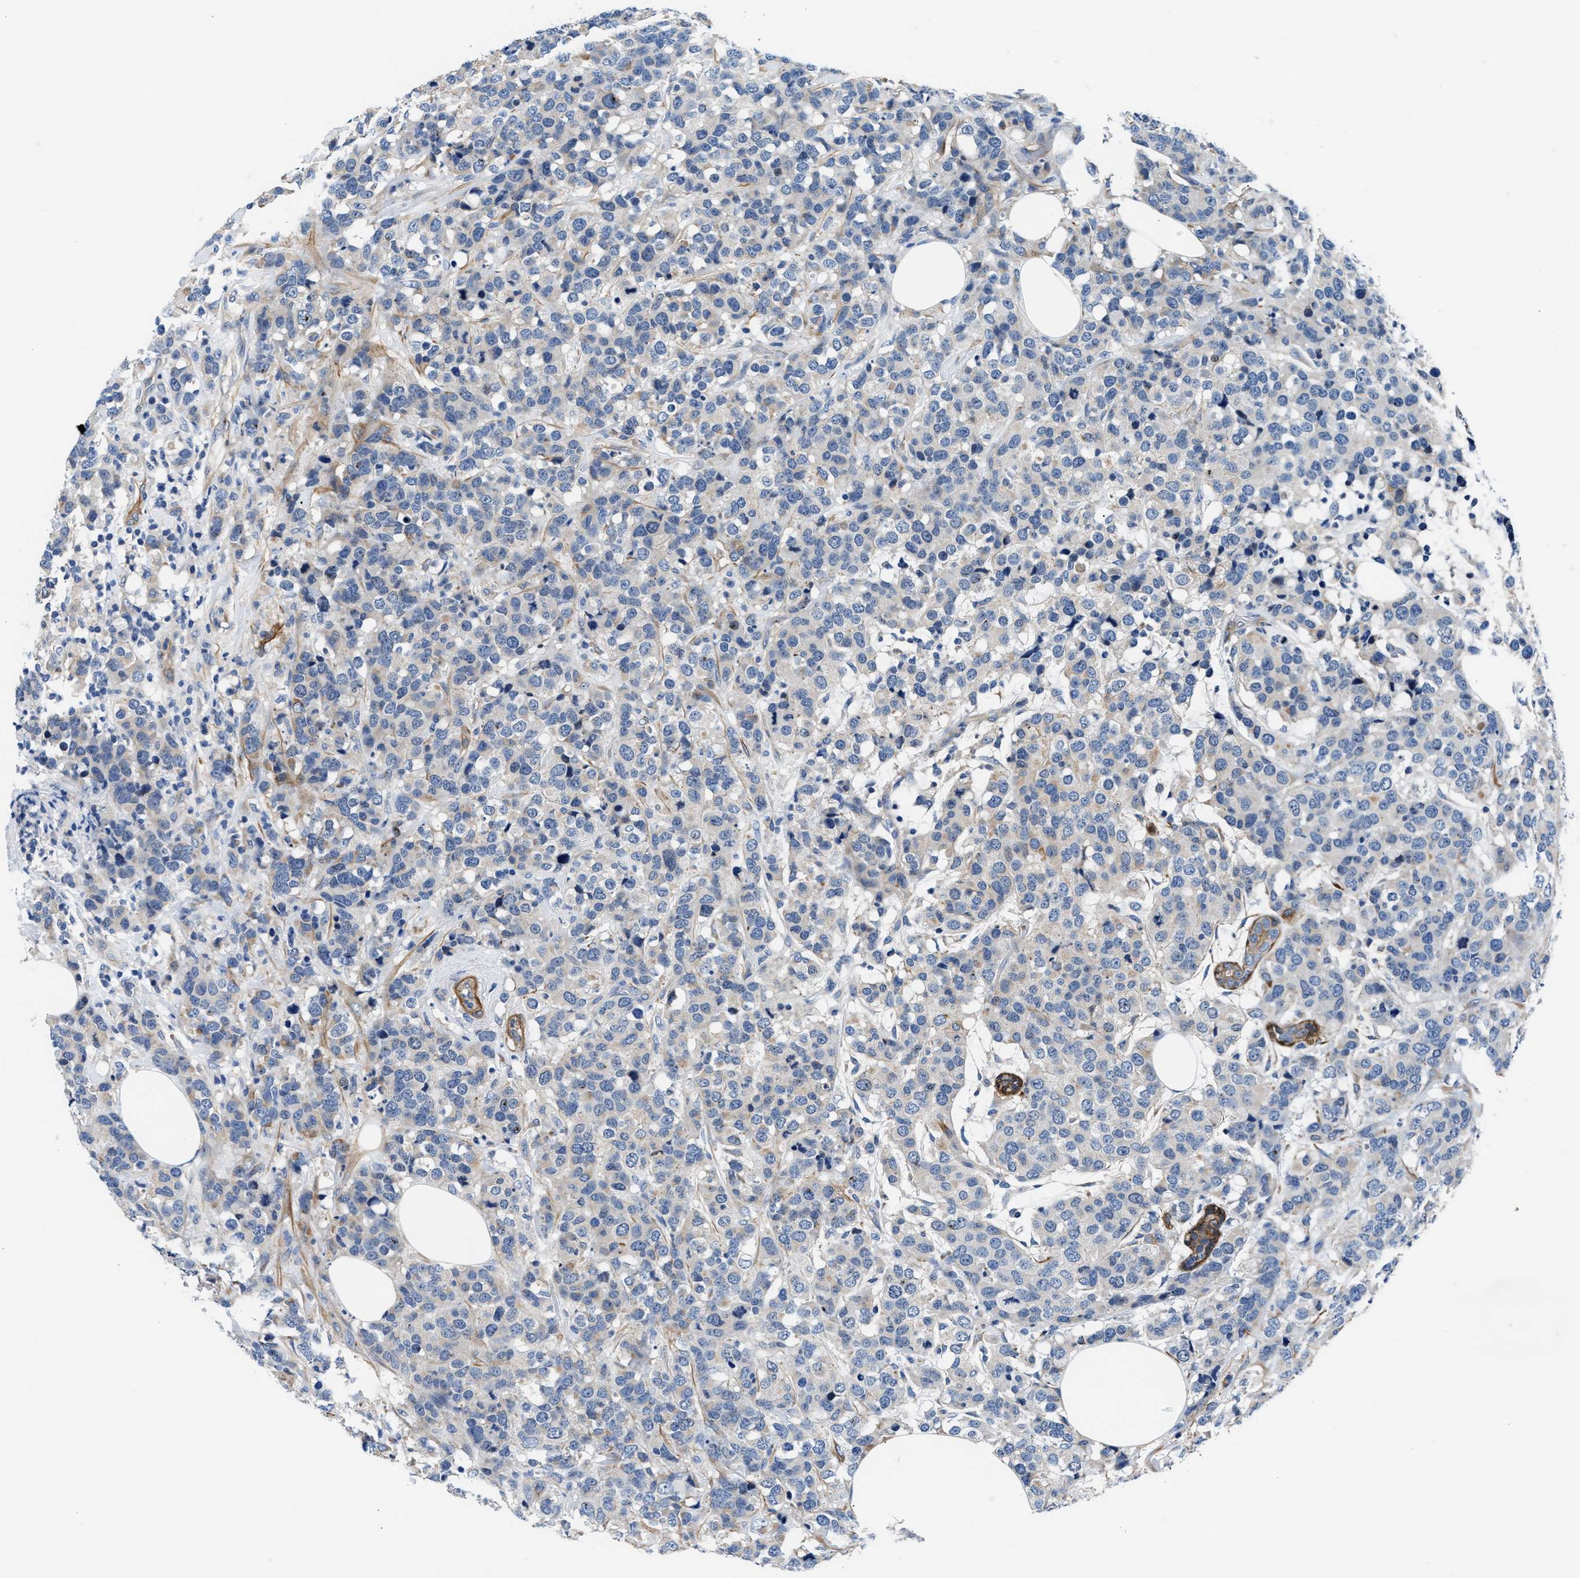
{"staining": {"intensity": "weak", "quantity": "<25%", "location": "cytoplasmic/membranous"}, "tissue": "breast cancer", "cell_type": "Tumor cells", "image_type": "cancer", "snomed": [{"axis": "morphology", "description": "Lobular carcinoma"}, {"axis": "topography", "description": "Breast"}], "caption": "Immunohistochemistry image of neoplastic tissue: lobular carcinoma (breast) stained with DAB (3,3'-diaminobenzidine) displays no significant protein positivity in tumor cells.", "gene": "PARG", "patient": {"sex": "female", "age": 59}}